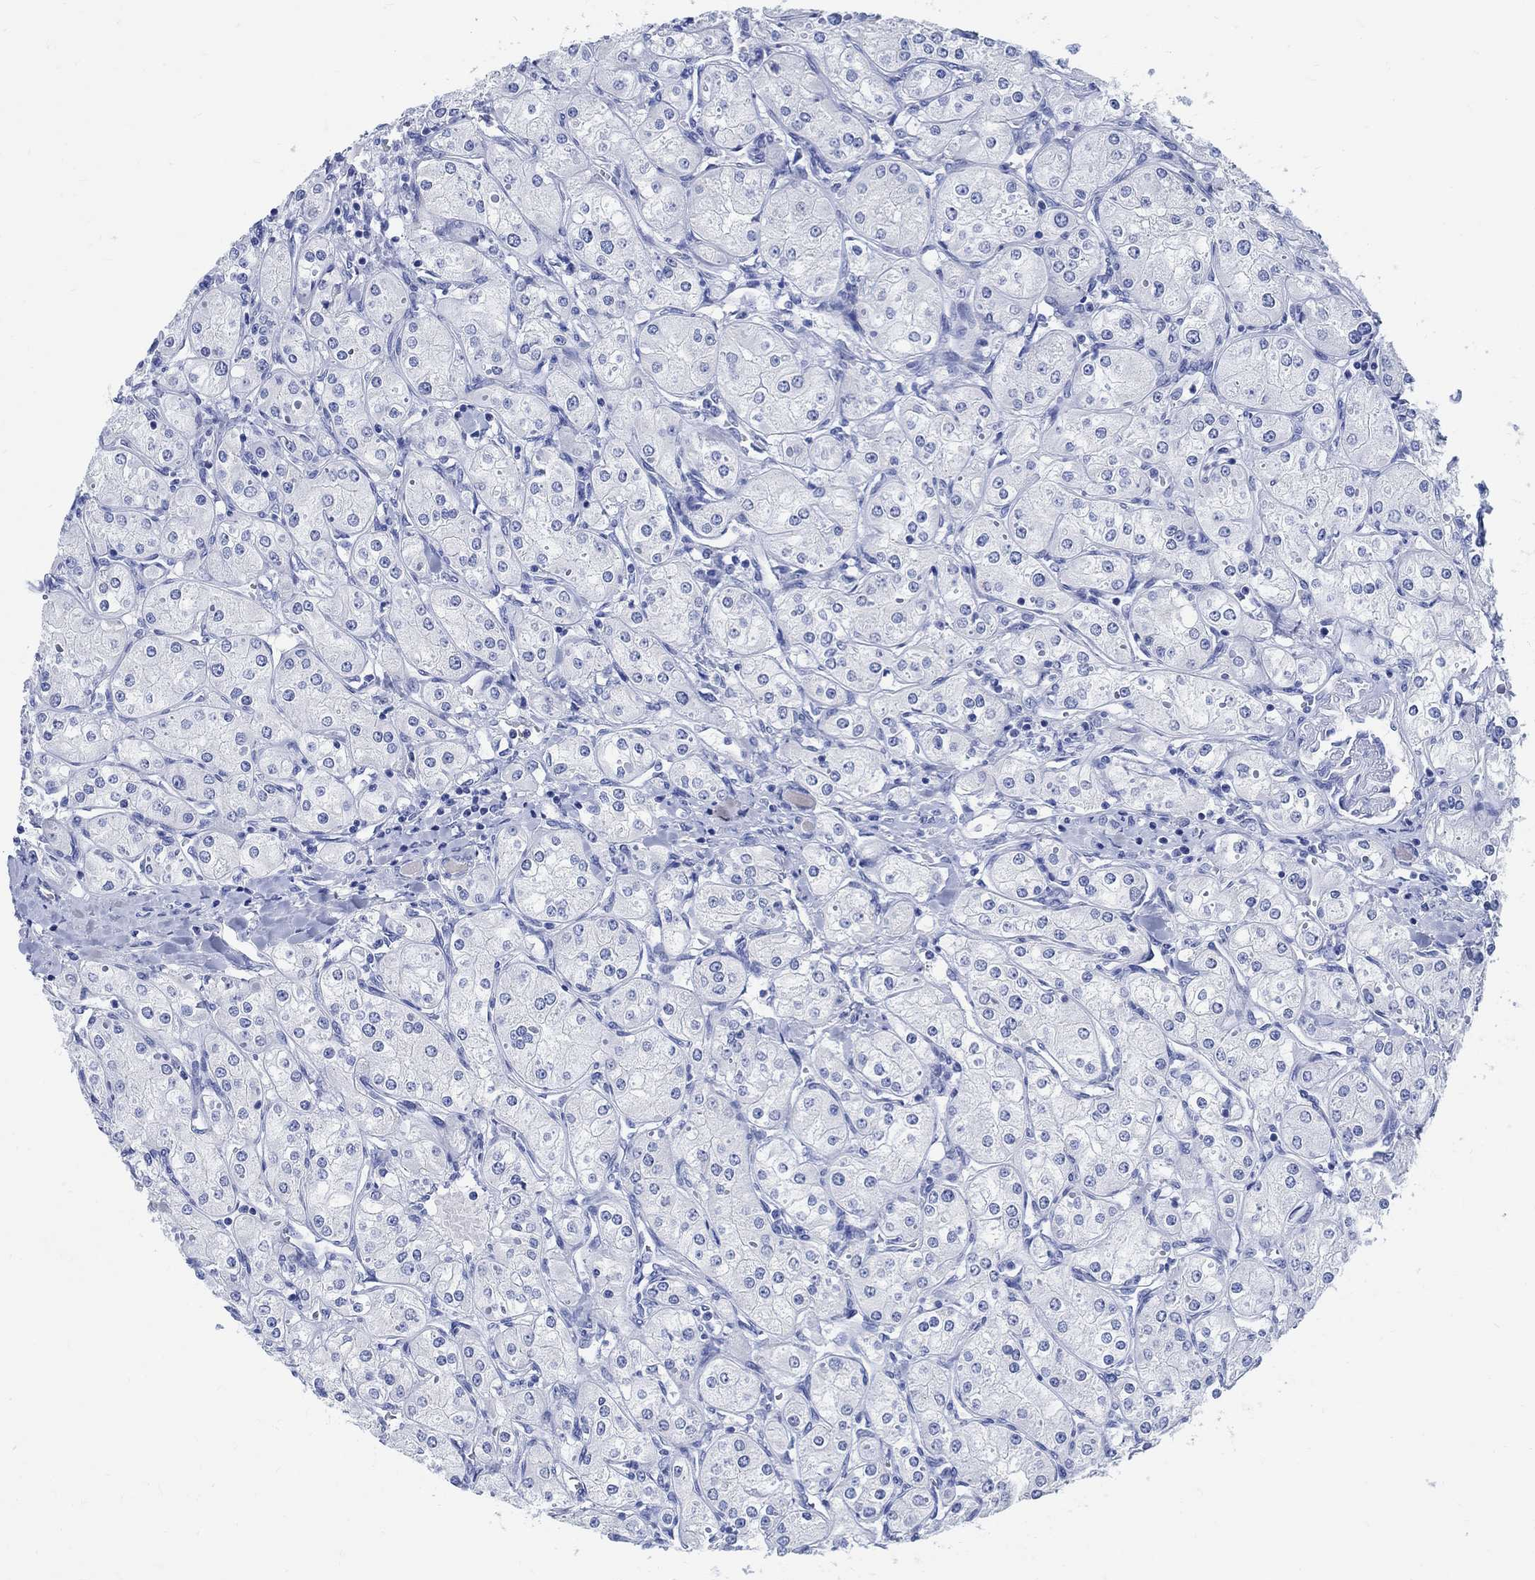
{"staining": {"intensity": "negative", "quantity": "none", "location": "none"}, "tissue": "renal cancer", "cell_type": "Tumor cells", "image_type": "cancer", "snomed": [{"axis": "morphology", "description": "Adenocarcinoma, NOS"}, {"axis": "topography", "description": "Kidney"}], "caption": "Renal cancer (adenocarcinoma) was stained to show a protein in brown. There is no significant positivity in tumor cells.", "gene": "CAMK2N1", "patient": {"sex": "male", "age": 77}}